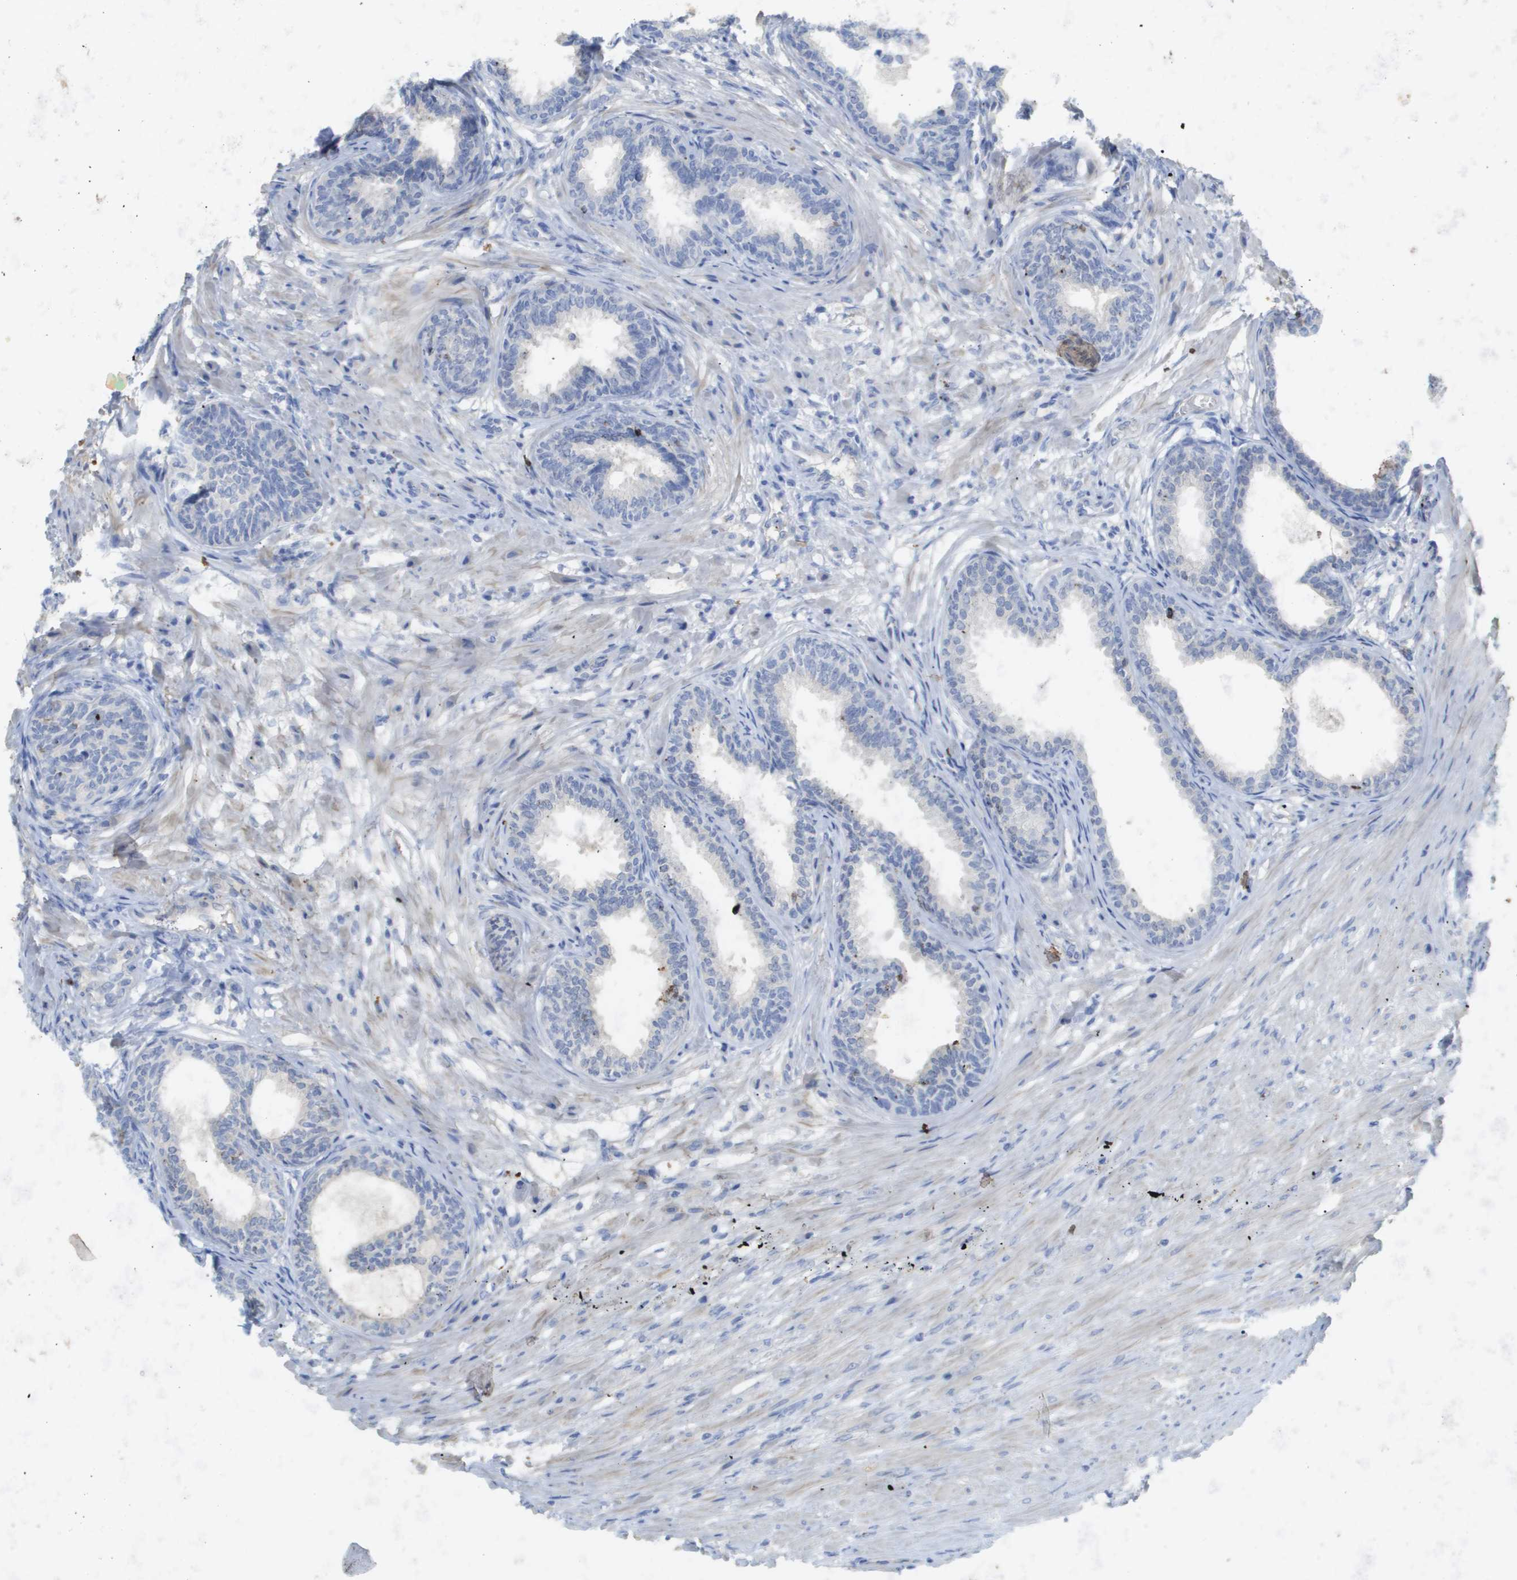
{"staining": {"intensity": "negative", "quantity": "none", "location": "none"}, "tissue": "prostate", "cell_type": "Glandular cells", "image_type": "normal", "snomed": [{"axis": "morphology", "description": "Normal tissue, NOS"}, {"axis": "topography", "description": "Prostate"}], "caption": "Immunohistochemical staining of benign human prostate shows no significant expression in glandular cells. Brightfield microscopy of IHC stained with DAB (brown) and hematoxylin (blue), captured at high magnification.", "gene": "MYL3", "patient": {"sex": "male", "age": 76}}